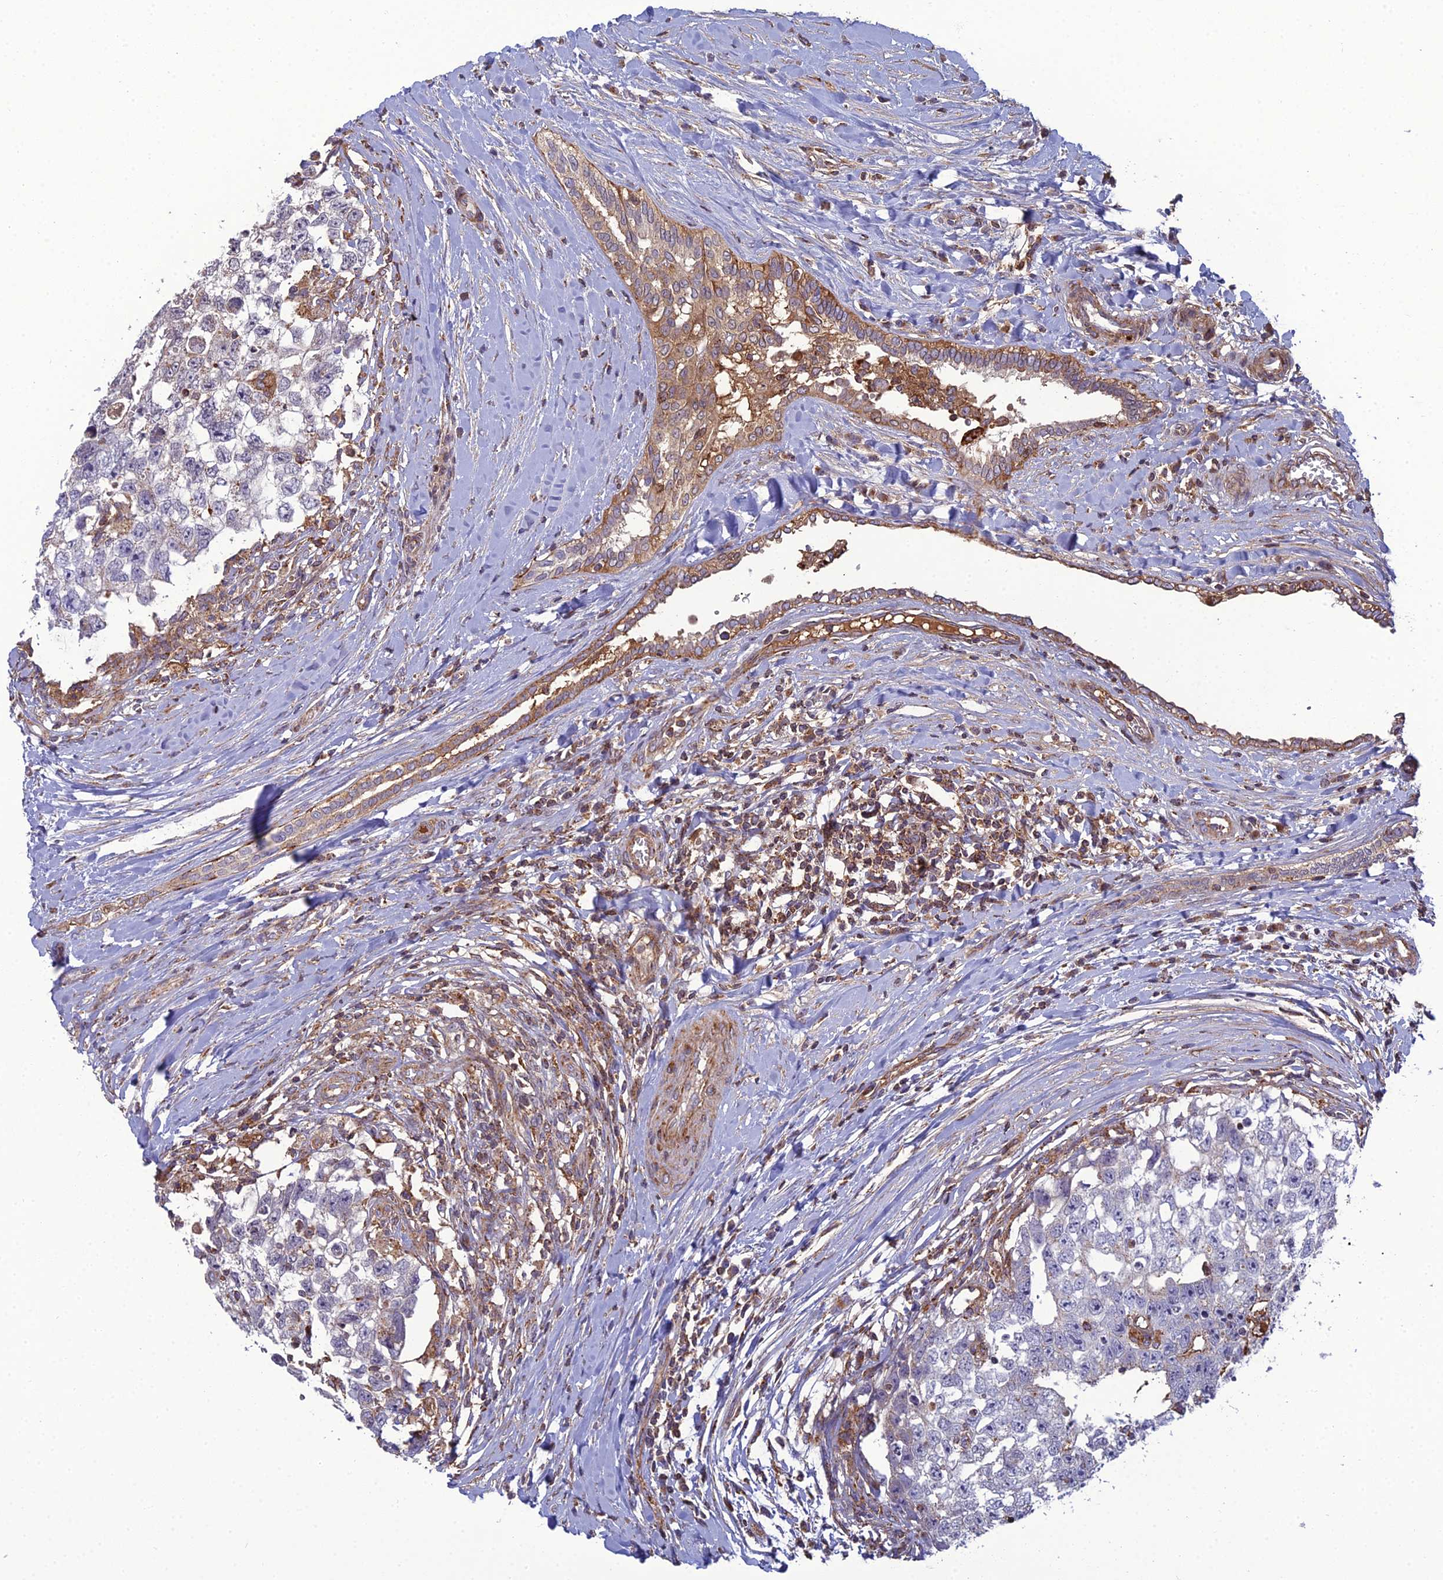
{"staining": {"intensity": "negative", "quantity": "none", "location": "none"}, "tissue": "testis cancer", "cell_type": "Tumor cells", "image_type": "cancer", "snomed": [{"axis": "morphology", "description": "Seminoma, NOS"}, {"axis": "morphology", "description": "Carcinoma, Embryonal, NOS"}, {"axis": "topography", "description": "Testis"}], "caption": "DAB (3,3'-diaminobenzidine) immunohistochemical staining of human testis embryonal carcinoma exhibits no significant positivity in tumor cells. (DAB IHC, high magnification).", "gene": "LNPEP", "patient": {"sex": "male", "age": 29}}